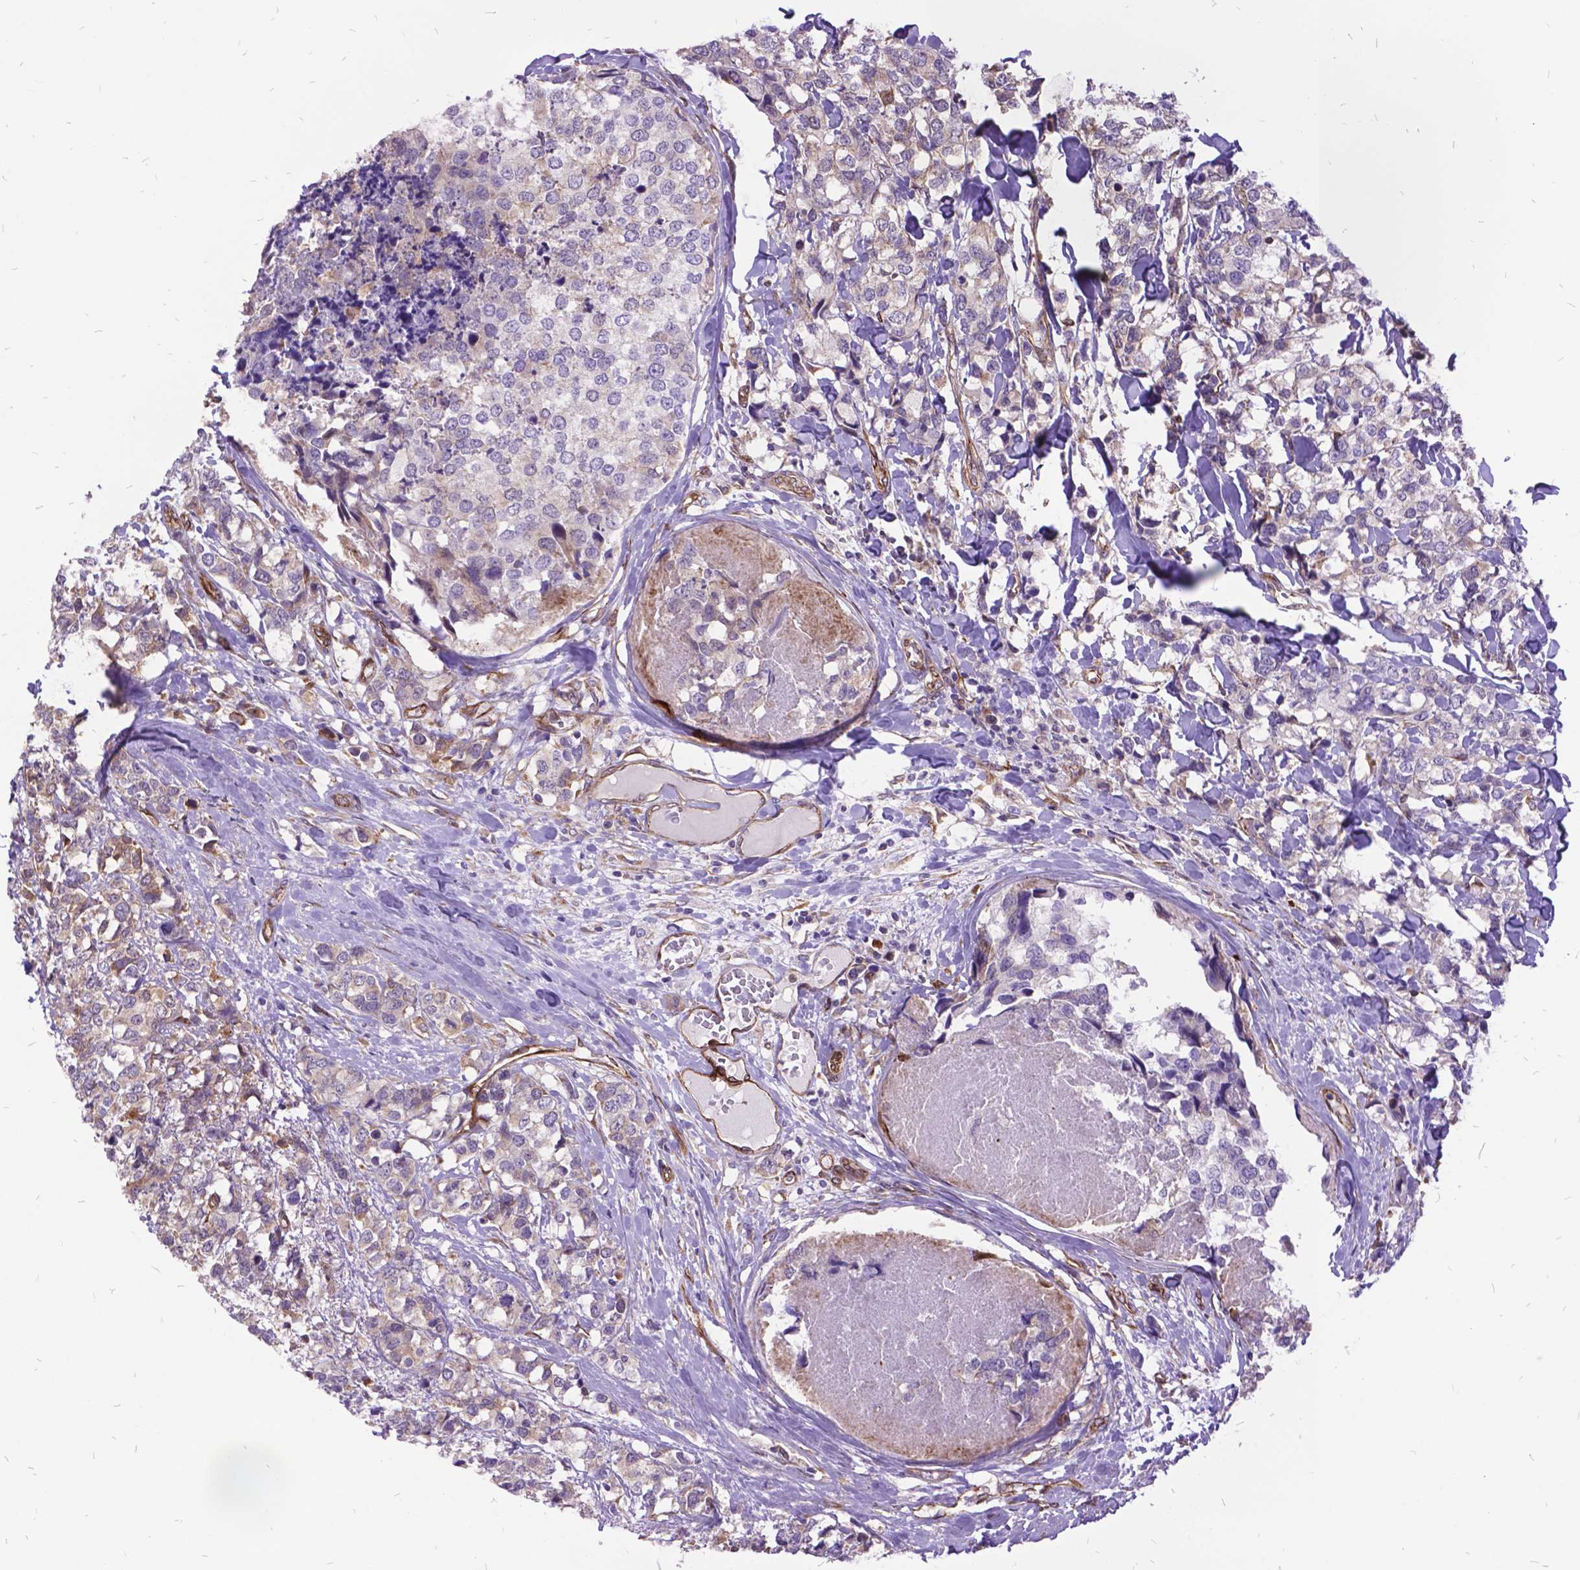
{"staining": {"intensity": "negative", "quantity": "none", "location": "none"}, "tissue": "breast cancer", "cell_type": "Tumor cells", "image_type": "cancer", "snomed": [{"axis": "morphology", "description": "Lobular carcinoma"}, {"axis": "topography", "description": "Breast"}], "caption": "Lobular carcinoma (breast) was stained to show a protein in brown. There is no significant positivity in tumor cells. Nuclei are stained in blue.", "gene": "GRB7", "patient": {"sex": "female", "age": 59}}